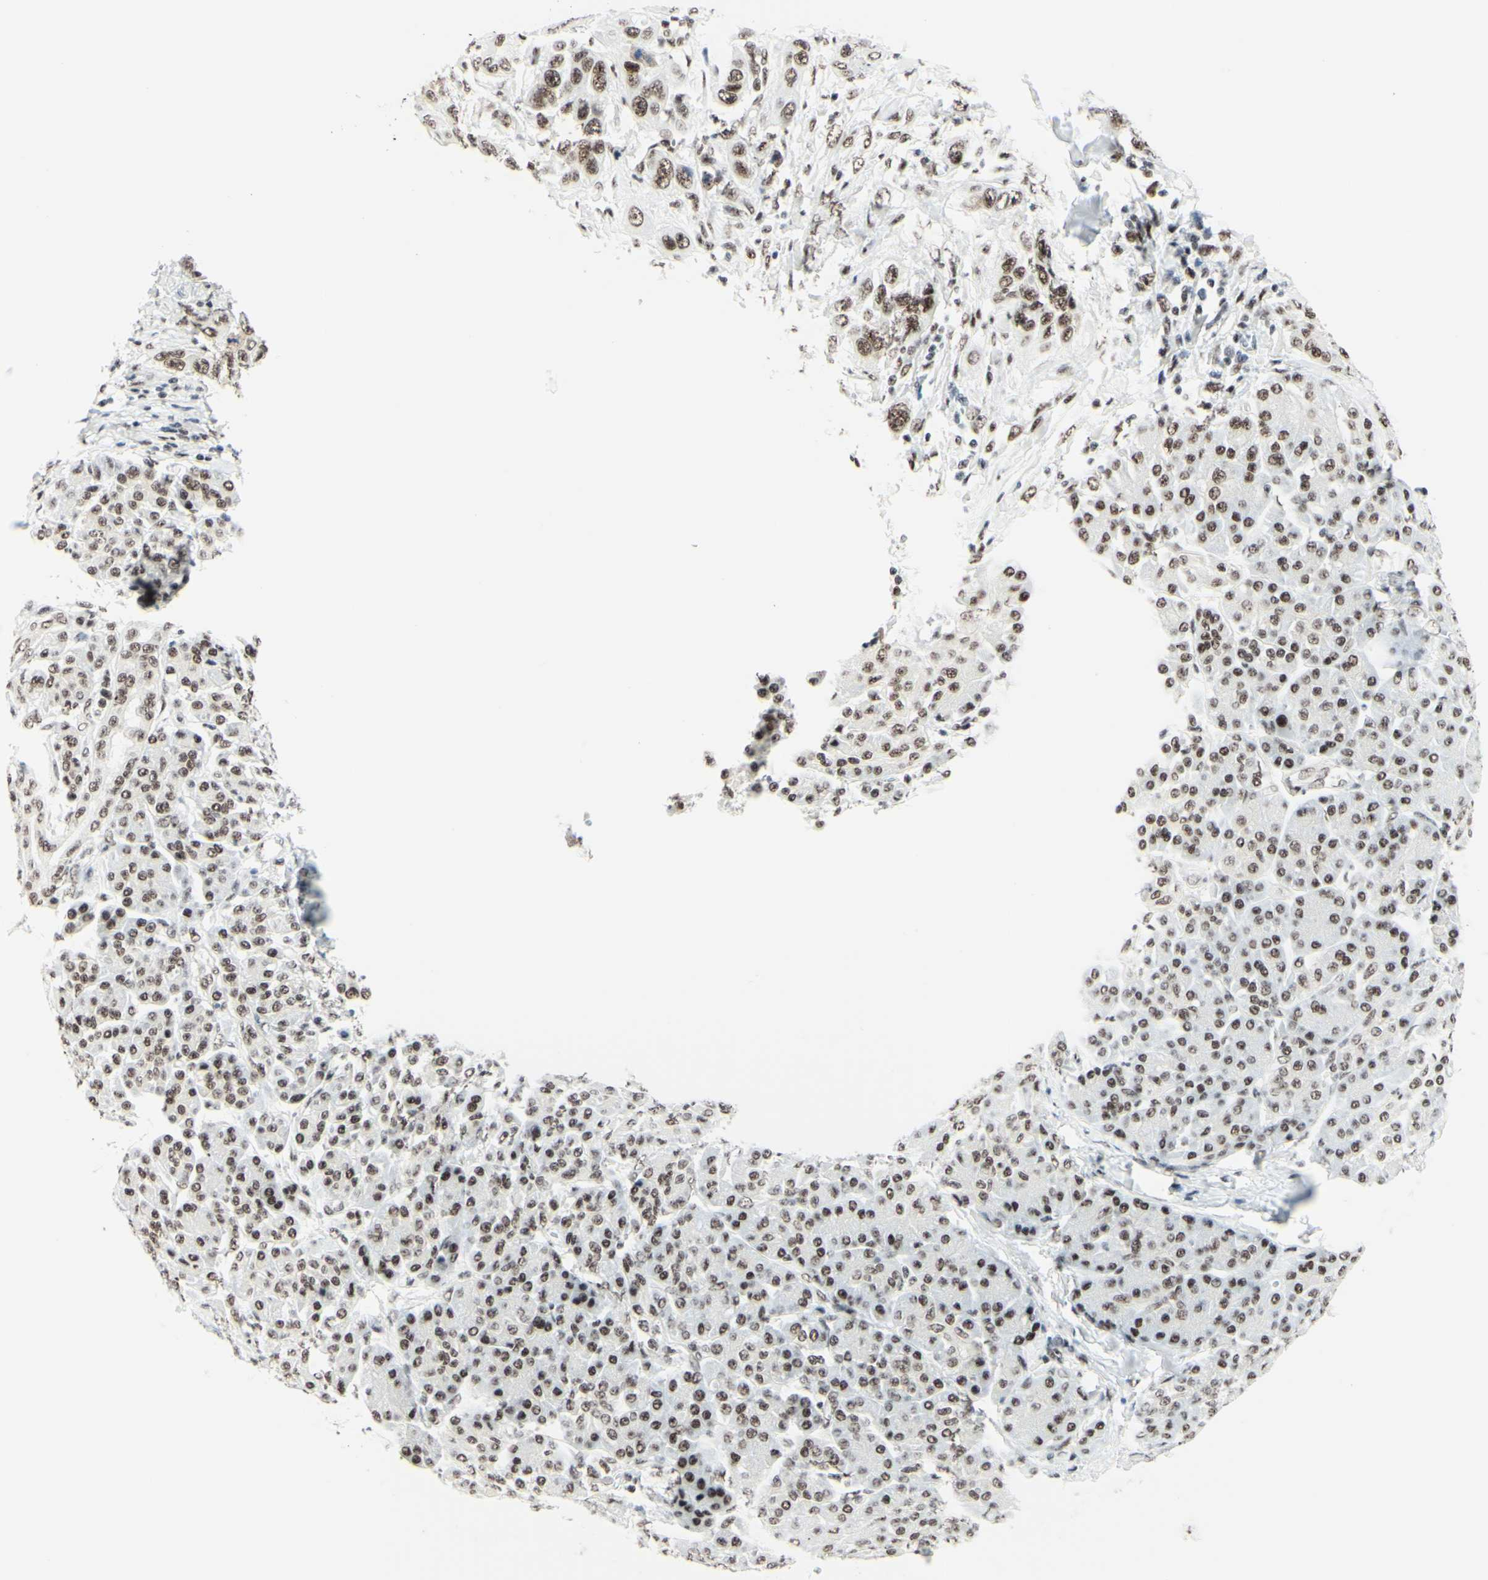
{"staining": {"intensity": "weak", "quantity": ">75%", "location": "nuclear"}, "tissue": "pancreatic cancer", "cell_type": "Tumor cells", "image_type": "cancer", "snomed": [{"axis": "morphology", "description": "Adenocarcinoma, NOS"}, {"axis": "topography", "description": "Pancreas"}], "caption": "Pancreatic cancer (adenocarcinoma) was stained to show a protein in brown. There is low levels of weak nuclear positivity in about >75% of tumor cells.", "gene": "WTAP", "patient": {"sex": "female", "age": 70}}